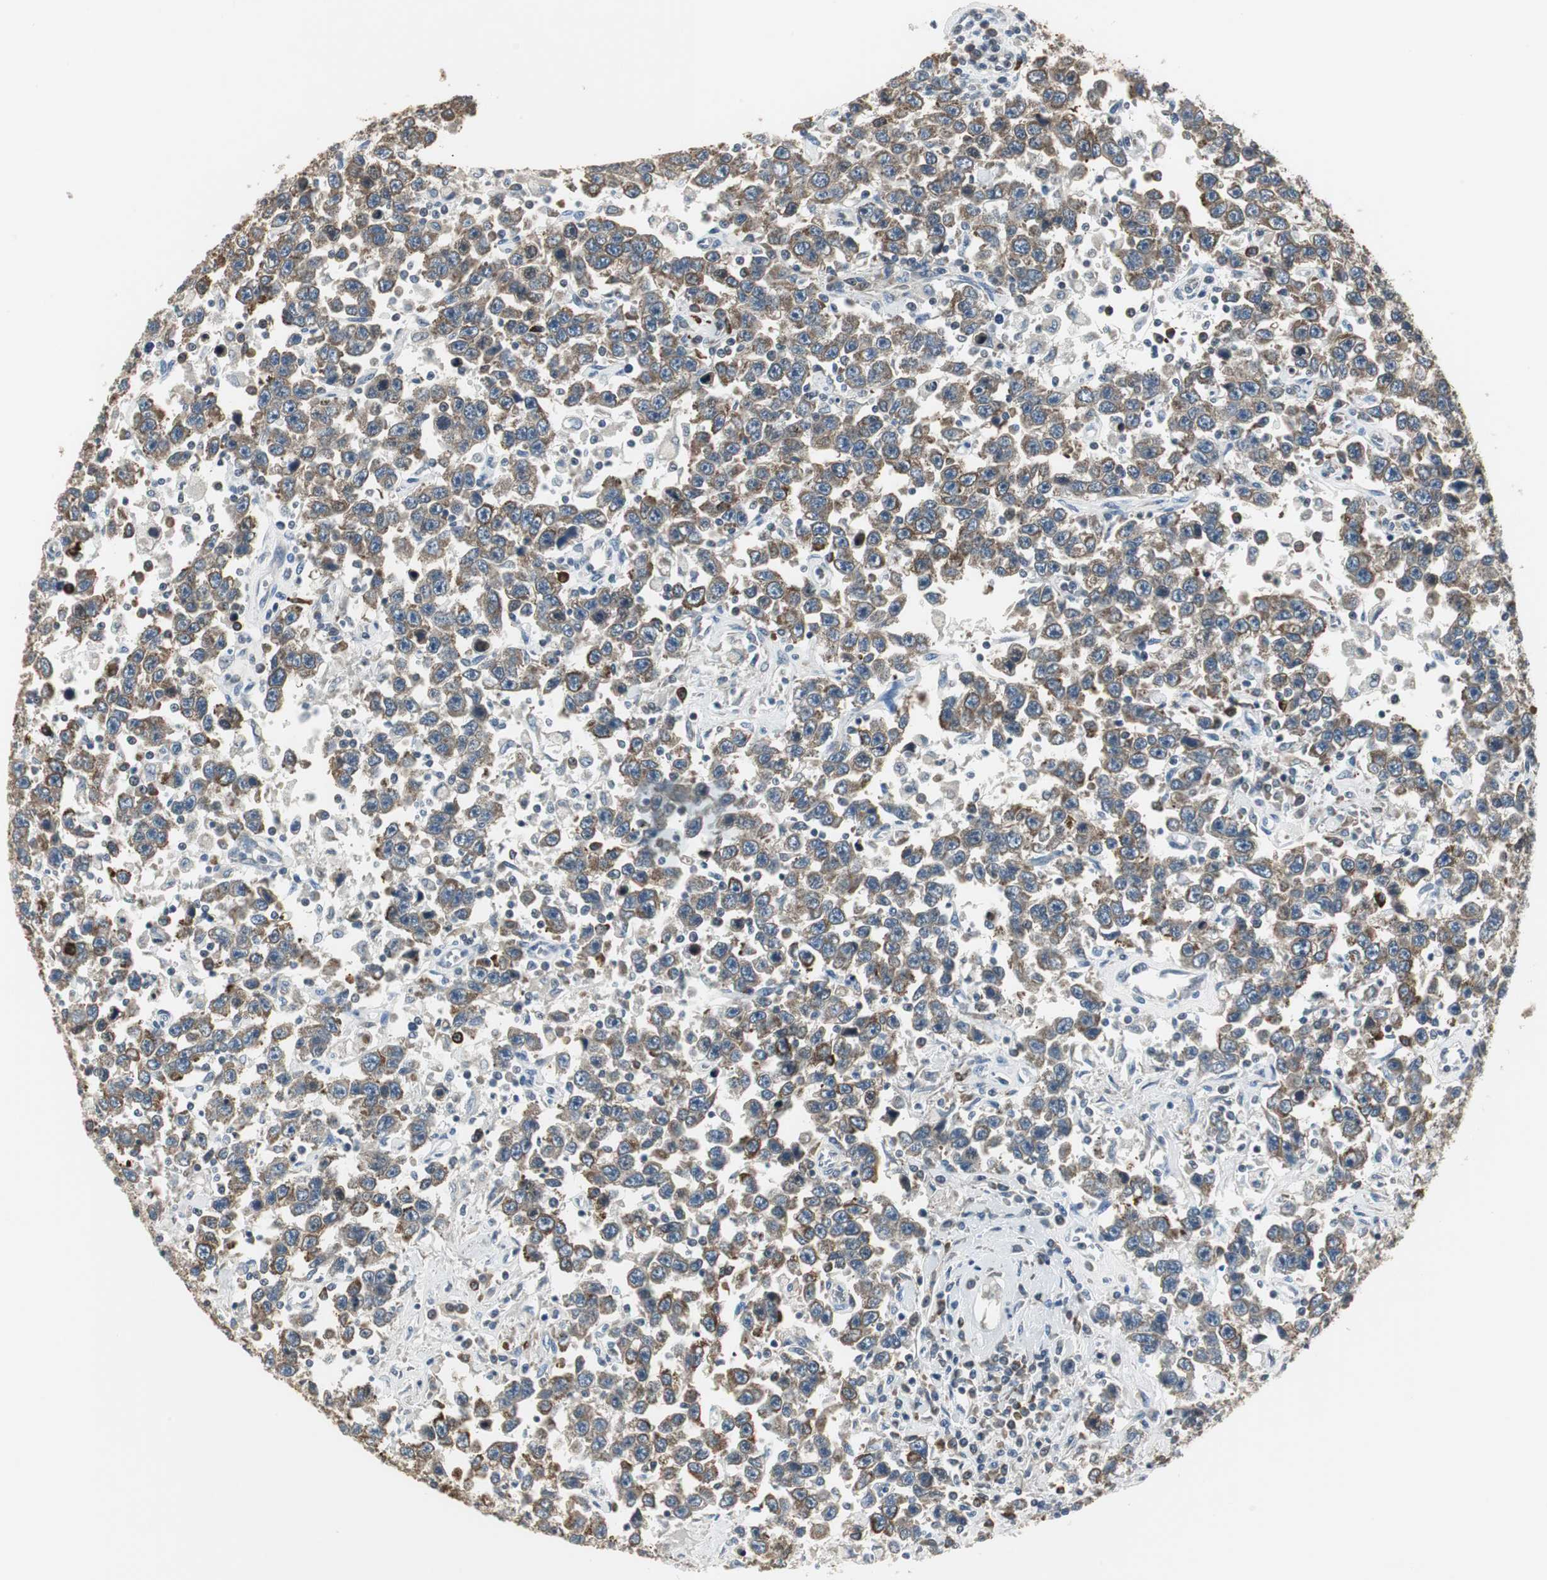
{"staining": {"intensity": "moderate", "quantity": ">75%", "location": "cytoplasmic/membranous"}, "tissue": "testis cancer", "cell_type": "Tumor cells", "image_type": "cancer", "snomed": [{"axis": "morphology", "description": "Seminoma, NOS"}, {"axis": "topography", "description": "Testis"}], "caption": "Testis cancer stained with a protein marker demonstrates moderate staining in tumor cells.", "gene": "CCT5", "patient": {"sex": "male", "age": 41}}